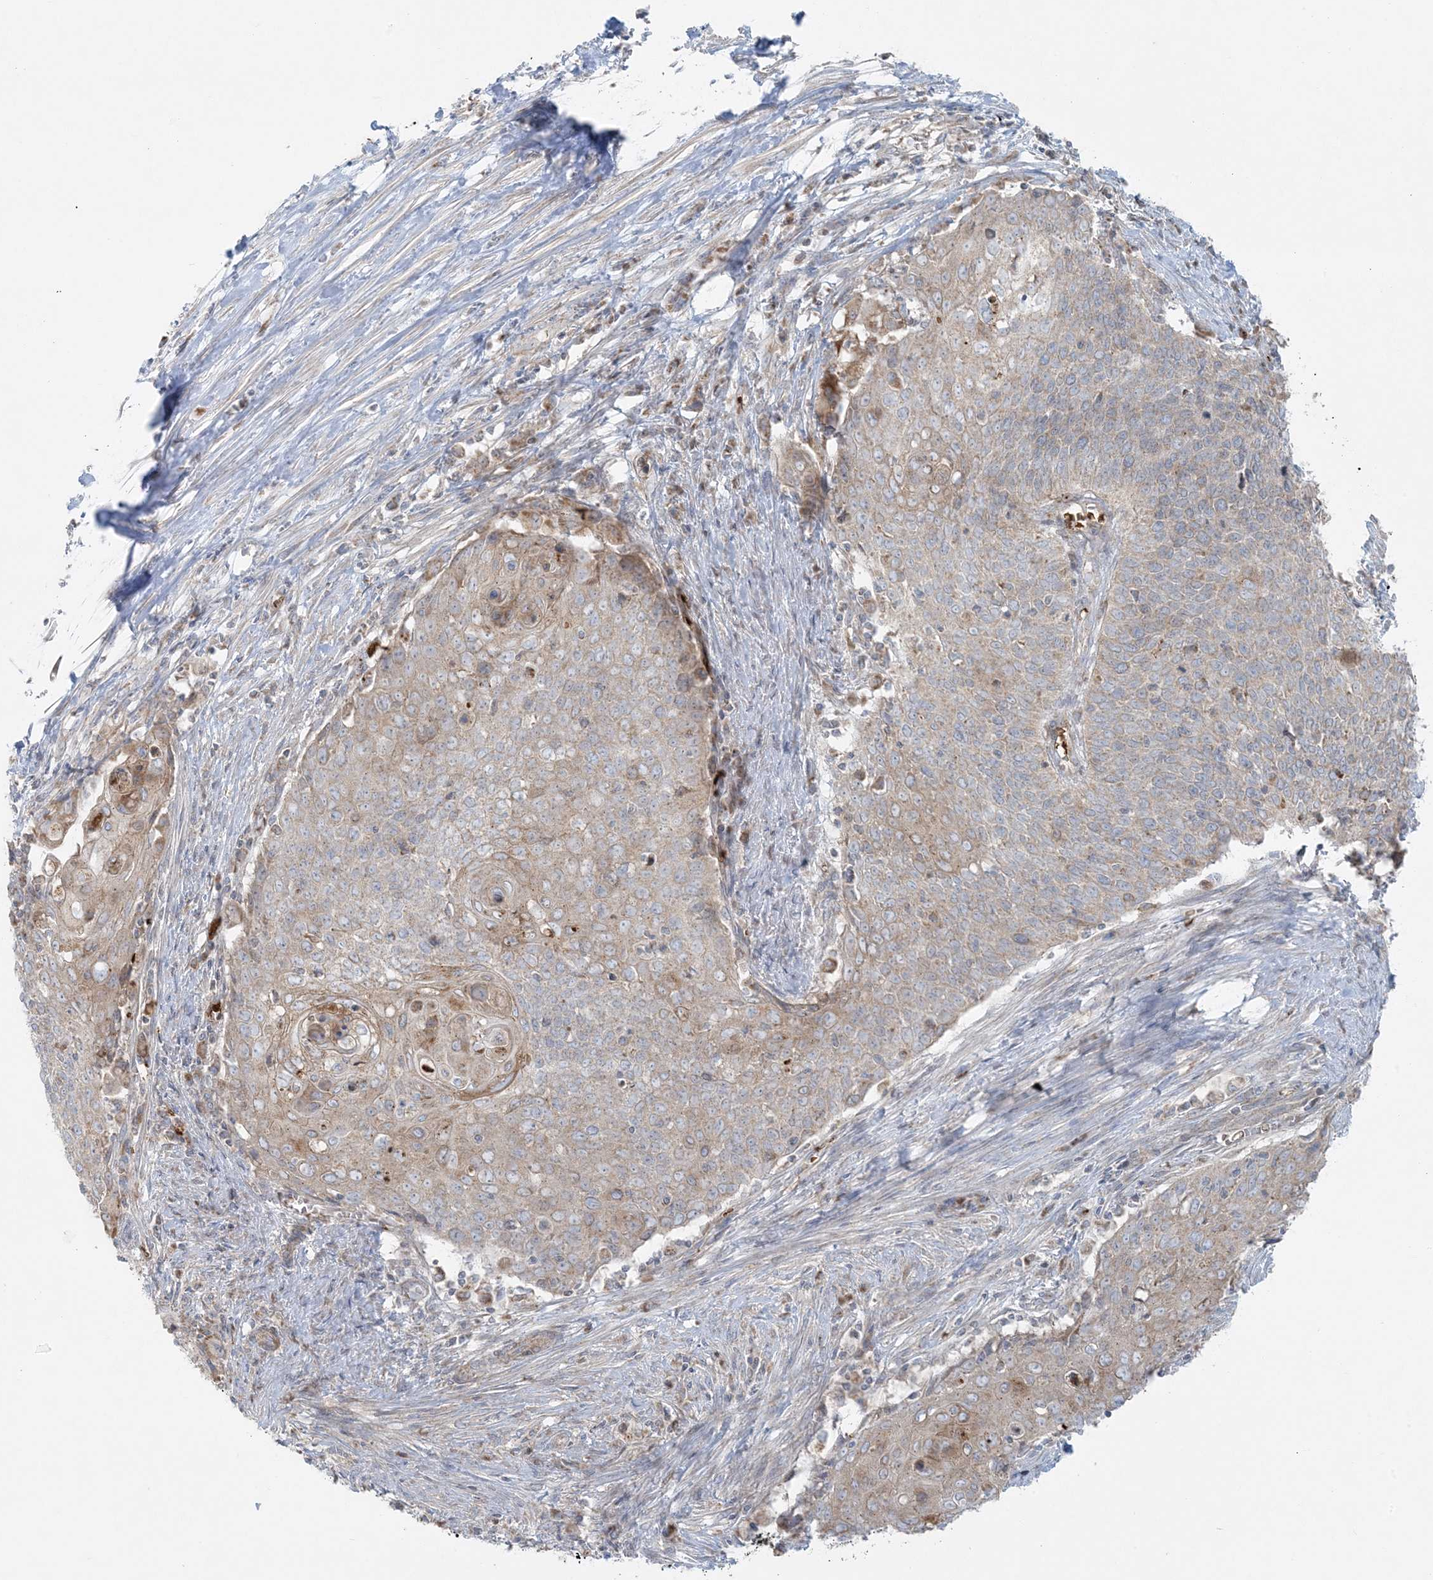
{"staining": {"intensity": "weak", "quantity": ">75%", "location": "cytoplasmic/membranous"}, "tissue": "cervical cancer", "cell_type": "Tumor cells", "image_type": "cancer", "snomed": [{"axis": "morphology", "description": "Squamous cell carcinoma, NOS"}, {"axis": "topography", "description": "Cervix"}], "caption": "This is an image of immunohistochemistry staining of cervical cancer, which shows weak staining in the cytoplasmic/membranous of tumor cells.", "gene": "PIK3R4", "patient": {"sex": "female", "age": 39}}